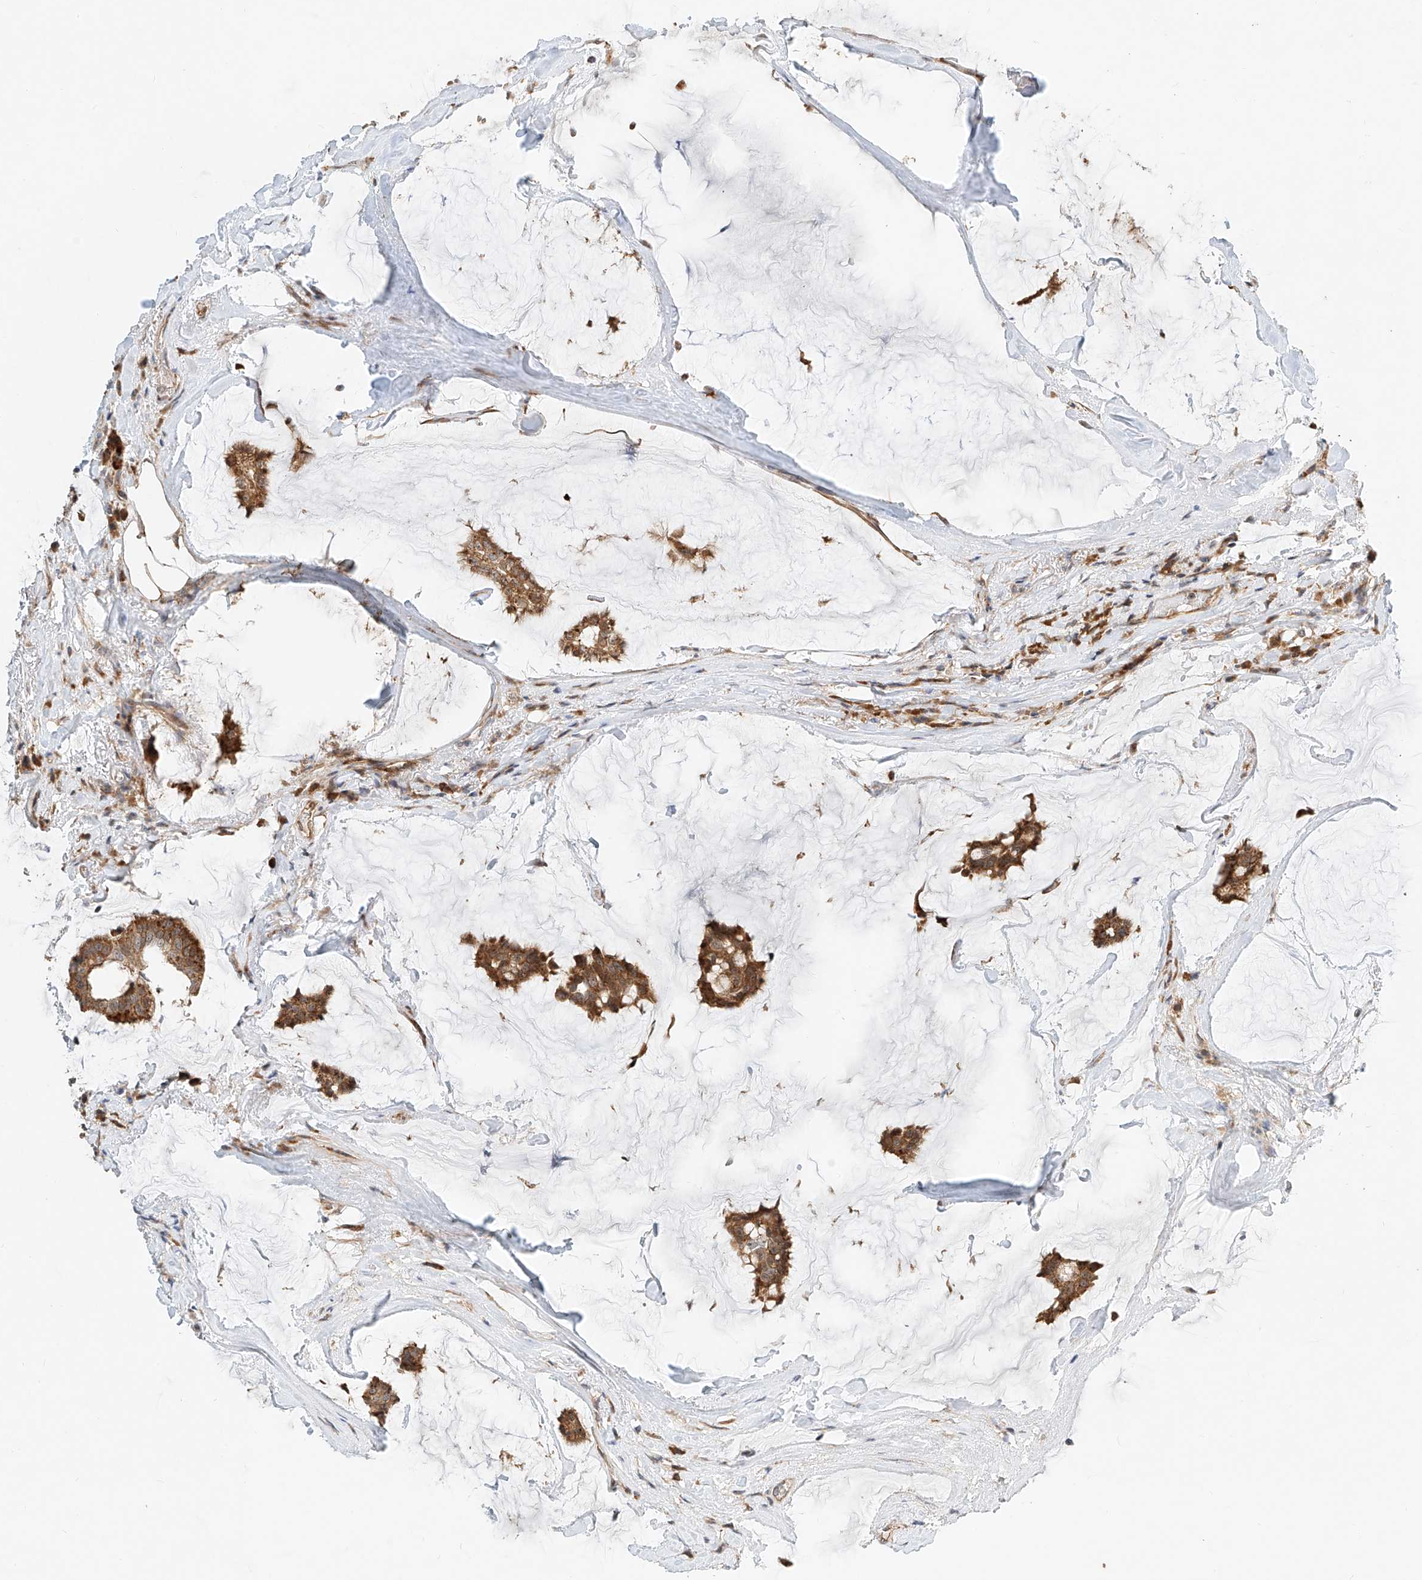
{"staining": {"intensity": "strong", "quantity": ">75%", "location": "cytoplasmic/membranous"}, "tissue": "breast cancer", "cell_type": "Tumor cells", "image_type": "cancer", "snomed": [{"axis": "morphology", "description": "Duct carcinoma"}, {"axis": "topography", "description": "Breast"}], "caption": "Breast cancer tissue exhibits strong cytoplasmic/membranous positivity in about >75% of tumor cells", "gene": "CPAMD8", "patient": {"sex": "female", "age": 93}}